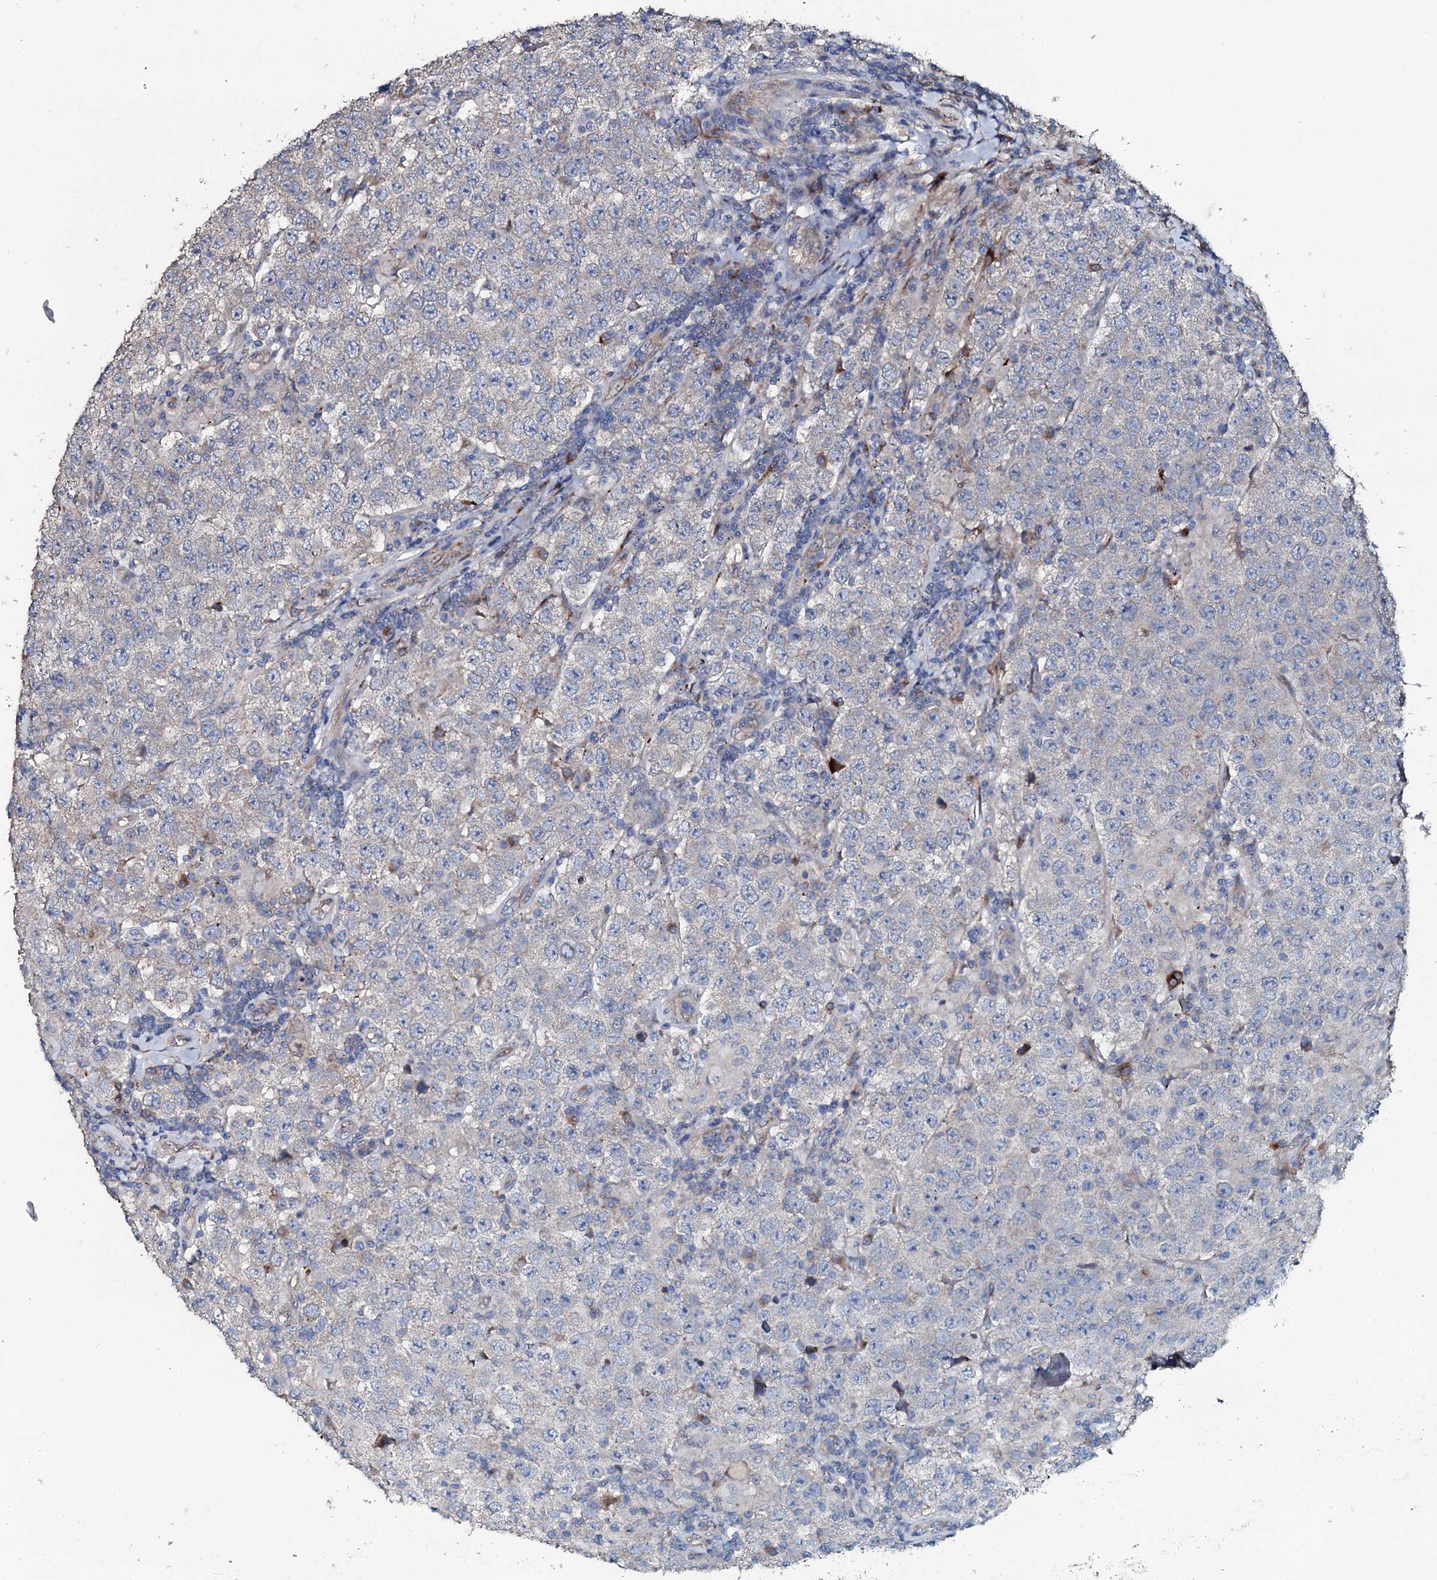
{"staining": {"intensity": "negative", "quantity": "none", "location": "none"}, "tissue": "testis cancer", "cell_type": "Tumor cells", "image_type": "cancer", "snomed": [{"axis": "morphology", "description": "Normal tissue, NOS"}, {"axis": "morphology", "description": "Urothelial carcinoma, High grade"}, {"axis": "morphology", "description": "Seminoma, NOS"}, {"axis": "morphology", "description": "Carcinoma, Embryonal, NOS"}, {"axis": "topography", "description": "Urinary bladder"}, {"axis": "topography", "description": "Testis"}], "caption": "Tumor cells are negative for protein expression in human testis cancer (urothelial carcinoma (high-grade)).", "gene": "IL12B", "patient": {"sex": "male", "age": 41}}